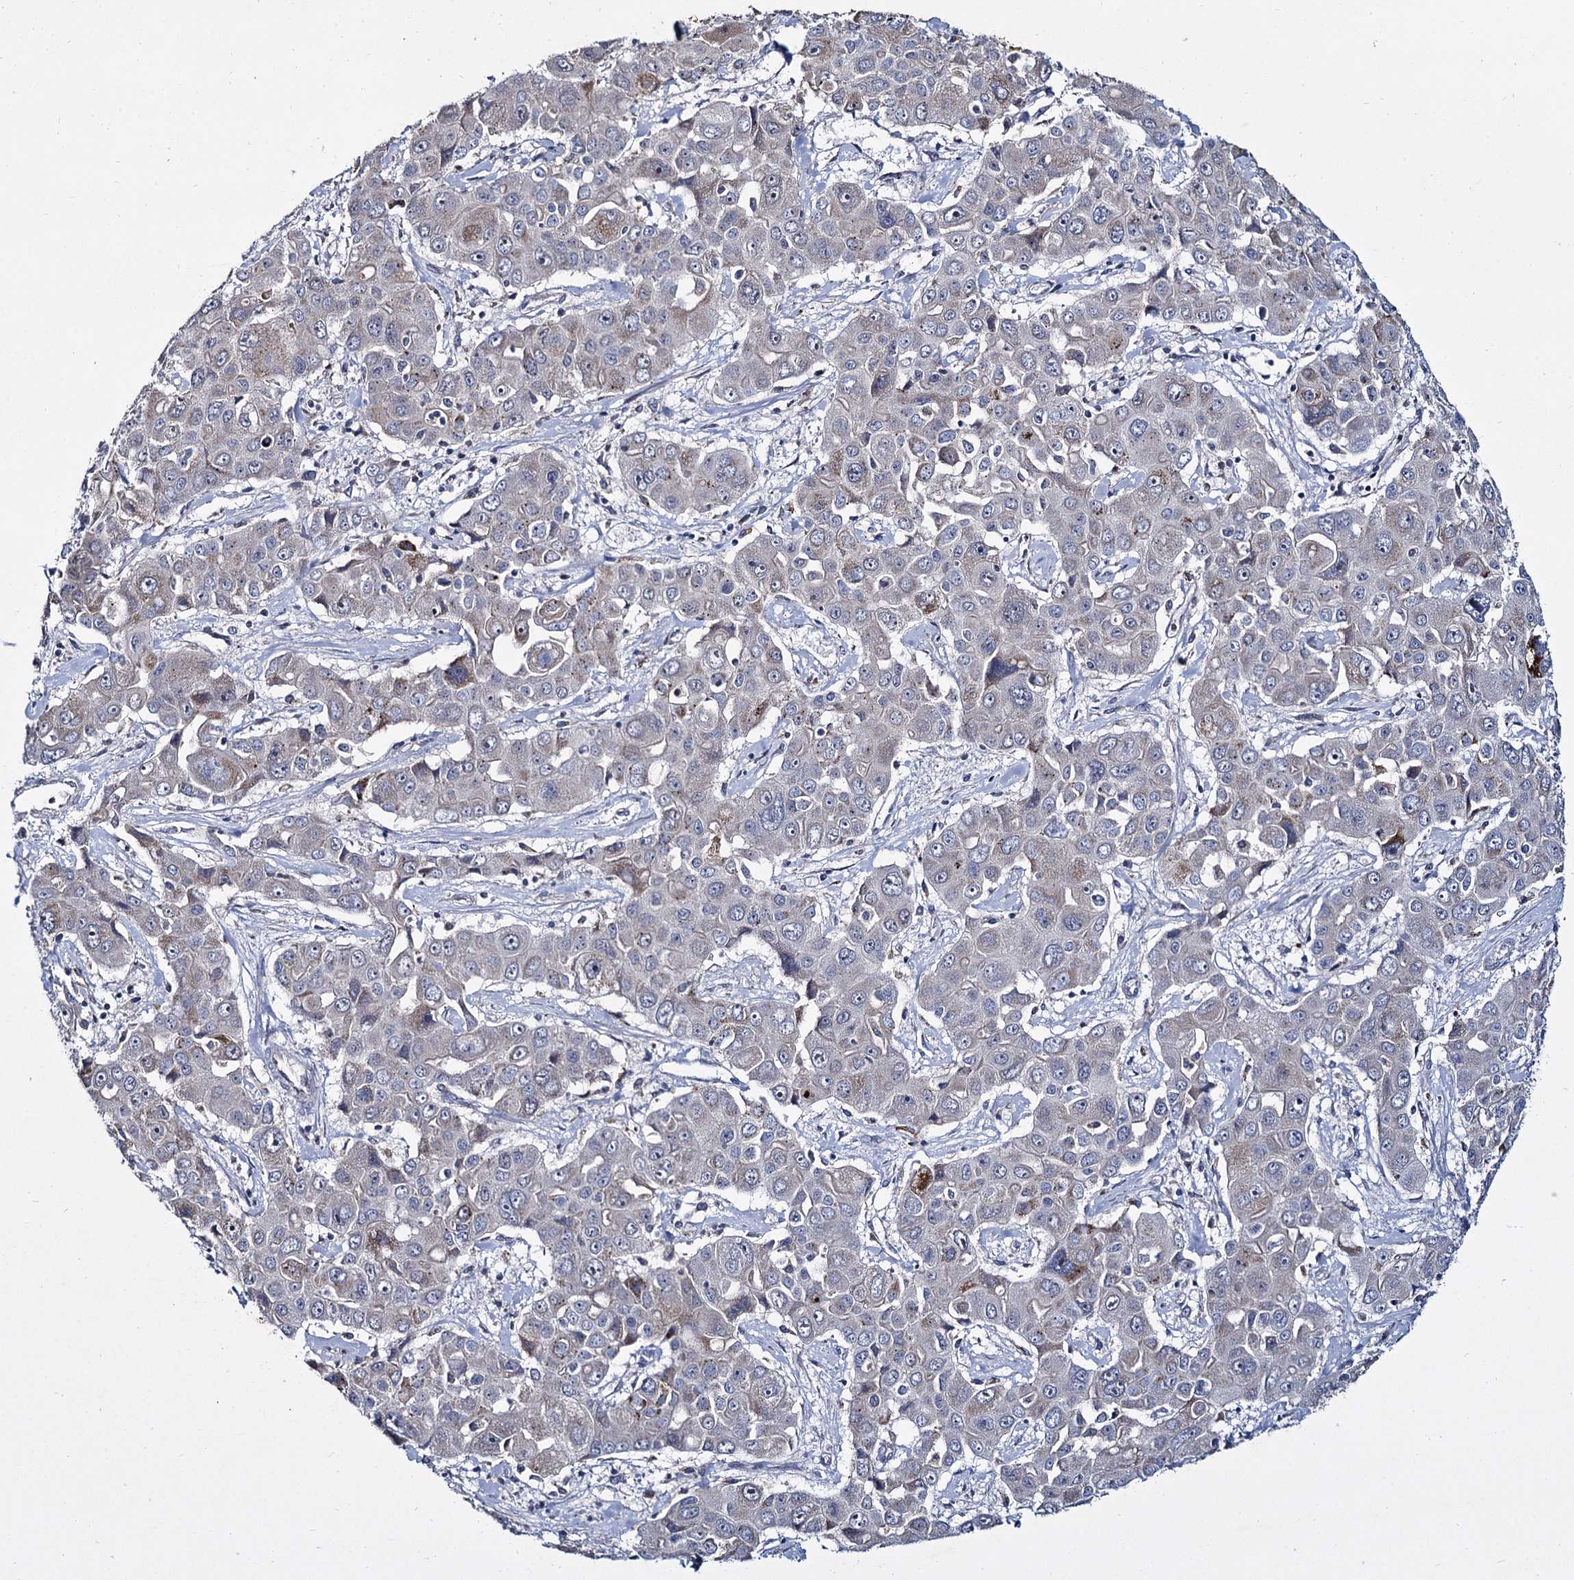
{"staining": {"intensity": "weak", "quantity": "<25%", "location": "cytoplasmic/membranous"}, "tissue": "liver cancer", "cell_type": "Tumor cells", "image_type": "cancer", "snomed": [{"axis": "morphology", "description": "Cholangiocarcinoma"}, {"axis": "topography", "description": "Liver"}], "caption": "Liver cholangiocarcinoma stained for a protein using immunohistochemistry exhibits no staining tumor cells.", "gene": "RPUSD4", "patient": {"sex": "male", "age": 67}}